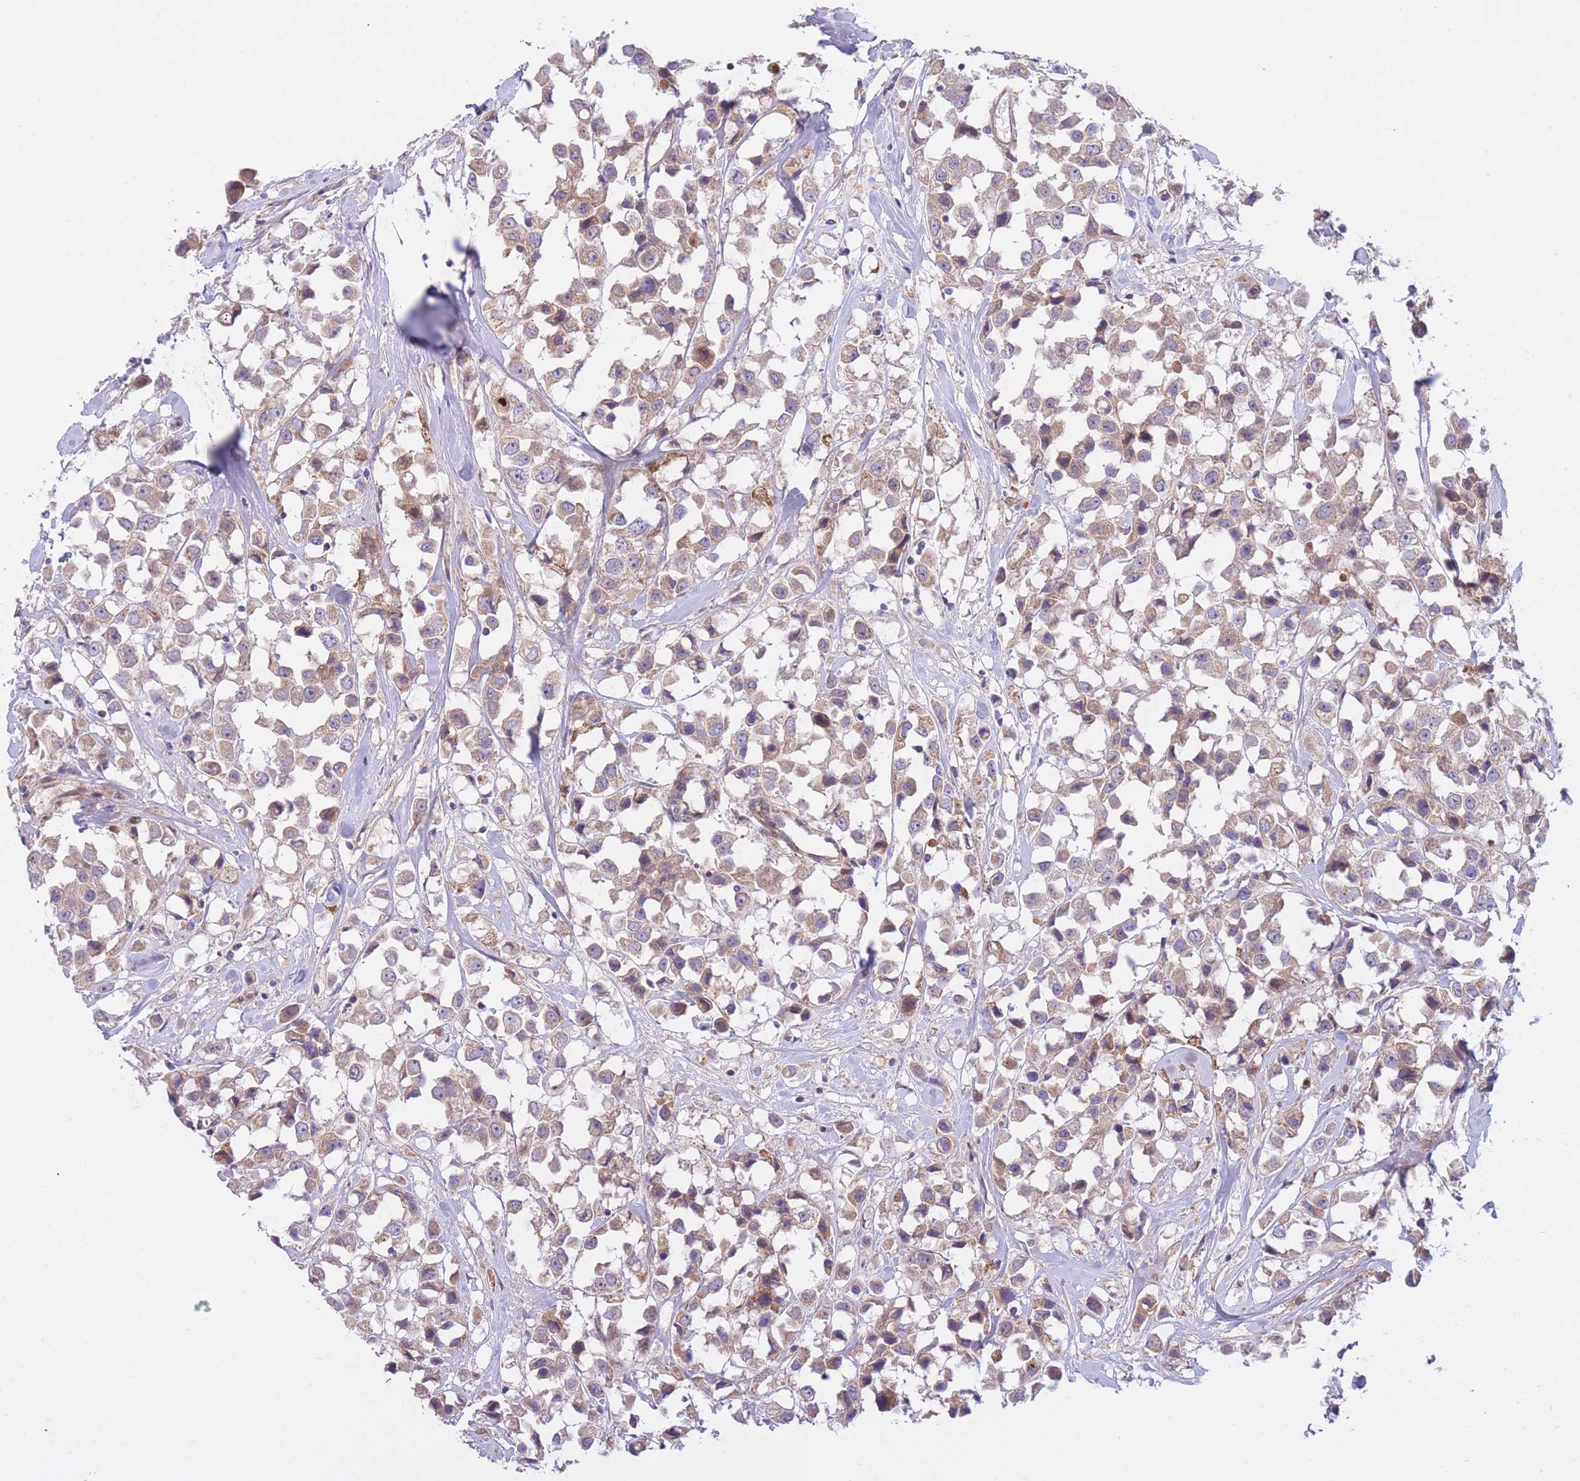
{"staining": {"intensity": "weak", "quantity": ">75%", "location": "cytoplasmic/membranous"}, "tissue": "breast cancer", "cell_type": "Tumor cells", "image_type": "cancer", "snomed": [{"axis": "morphology", "description": "Duct carcinoma"}, {"axis": "topography", "description": "Breast"}], "caption": "This photomicrograph shows IHC staining of intraductal carcinoma (breast), with low weak cytoplasmic/membranous staining in about >75% of tumor cells.", "gene": "CHAC1", "patient": {"sex": "female", "age": 61}}